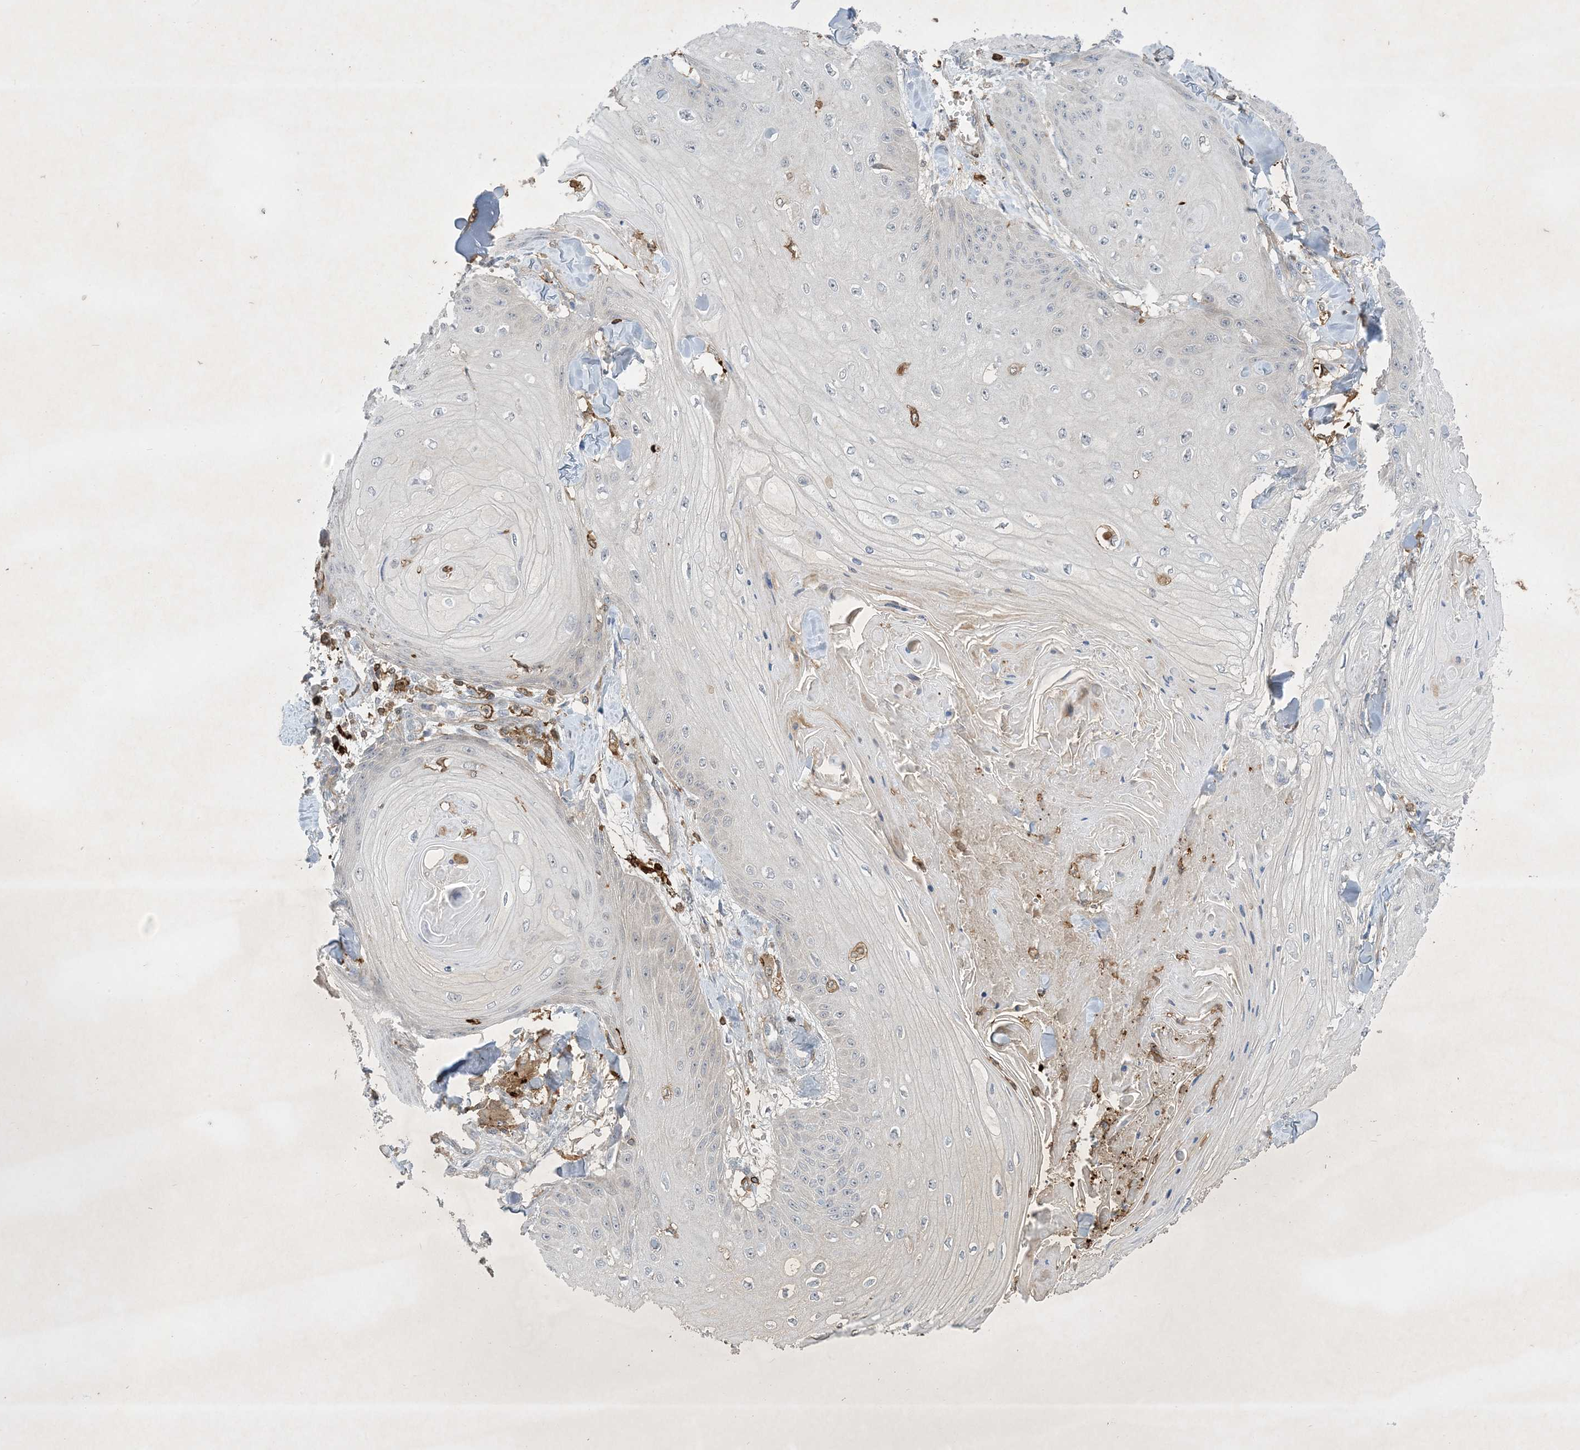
{"staining": {"intensity": "negative", "quantity": "none", "location": "none"}, "tissue": "skin cancer", "cell_type": "Tumor cells", "image_type": "cancer", "snomed": [{"axis": "morphology", "description": "Squamous cell carcinoma, NOS"}, {"axis": "topography", "description": "Skin"}], "caption": "DAB immunohistochemical staining of skin cancer (squamous cell carcinoma) exhibits no significant staining in tumor cells.", "gene": "AK9", "patient": {"sex": "male", "age": 74}}